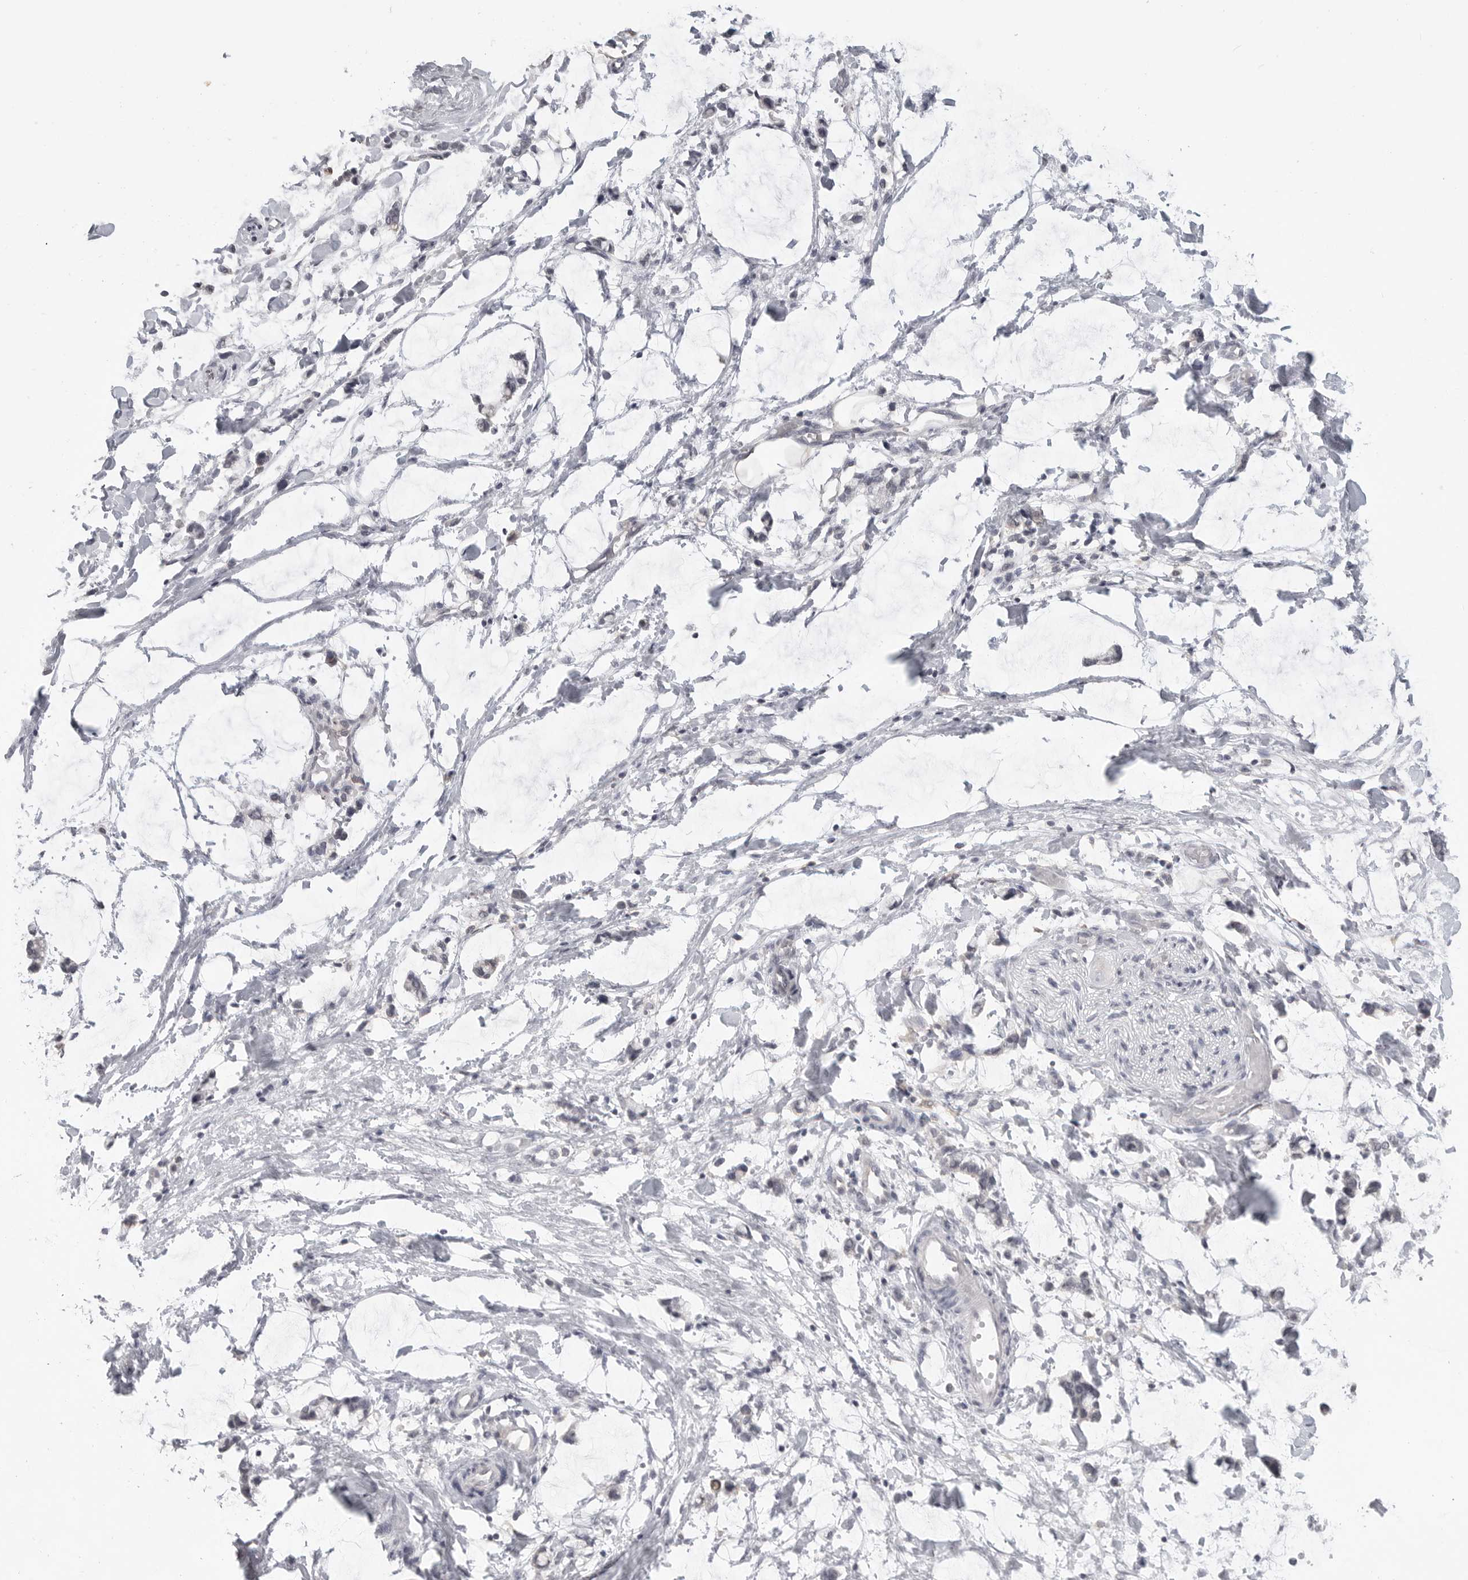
{"staining": {"intensity": "negative", "quantity": "none", "location": "none"}, "tissue": "adipose tissue", "cell_type": "Adipocytes", "image_type": "normal", "snomed": [{"axis": "morphology", "description": "Normal tissue, NOS"}, {"axis": "morphology", "description": "Adenocarcinoma, NOS"}, {"axis": "topography", "description": "Colon"}, {"axis": "topography", "description": "Peripheral nerve tissue"}], "caption": "Immunohistochemistry (IHC) micrograph of benign human adipose tissue stained for a protein (brown), which exhibits no expression in adipocytes.", "gene": "IFNGR1", "patient": {"sex": "male", "age": 14}}